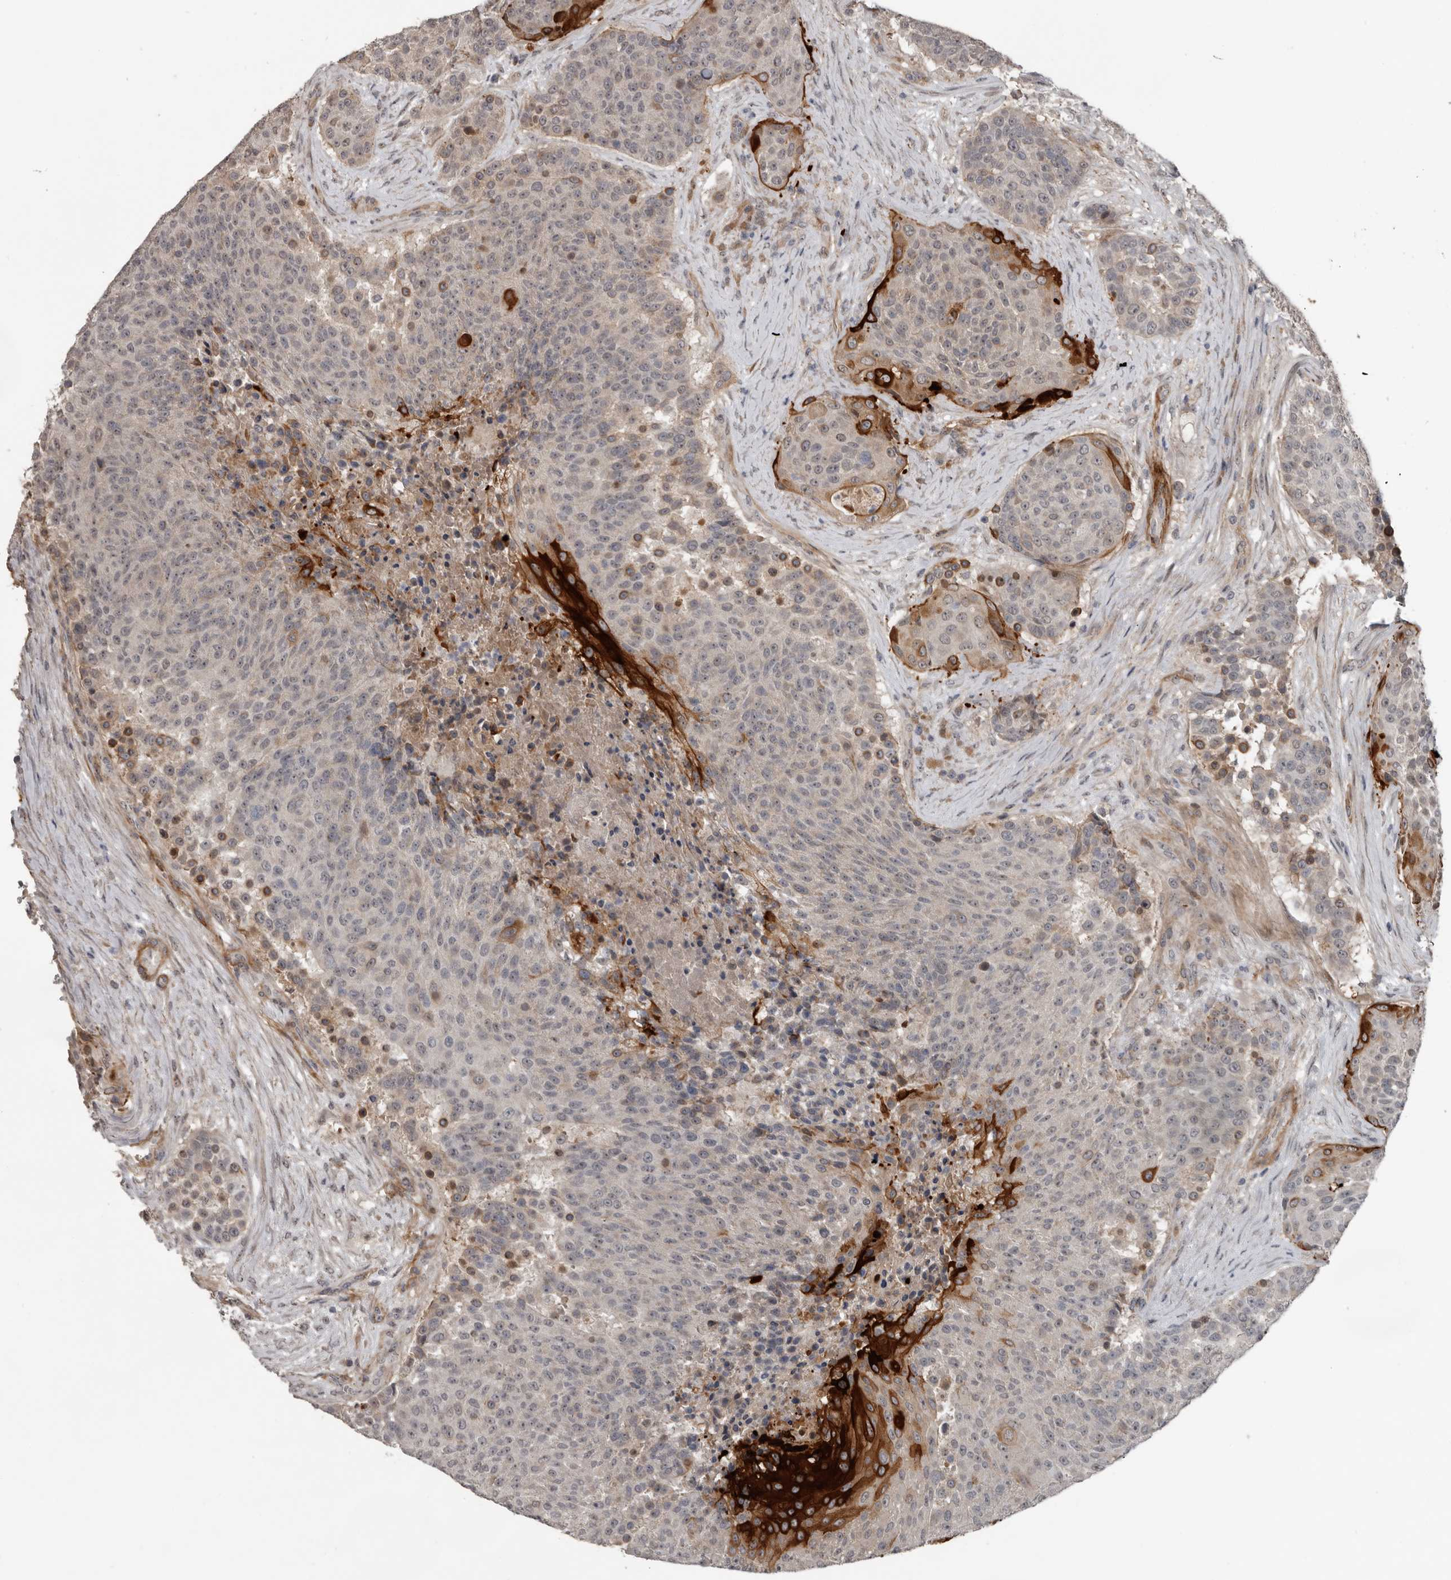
{"staining": {"intensity": "strong", "quantity": "<25%", "location": "cytoplasmic/membranous"}, "tissue": "urothelial cancer", "cell_type": "Tumor cells", "image_type": "cancer", "snomed": [{"axis": "morphology", "description": "Urothelial carcinoma, High grade"}, {"axis": "topography", "description": "Urinary bladder"}], "caption": "DAB (3,3'-diaminobenzidine) immunohistochemical staining of human urothelial carcinoma (high-grade) shows strong cytoplasmic/membranous protein expression in approximately <25% of tumor cells.", "gene": "C1orf216", "patient": {"sex": "female", "age": 63}}